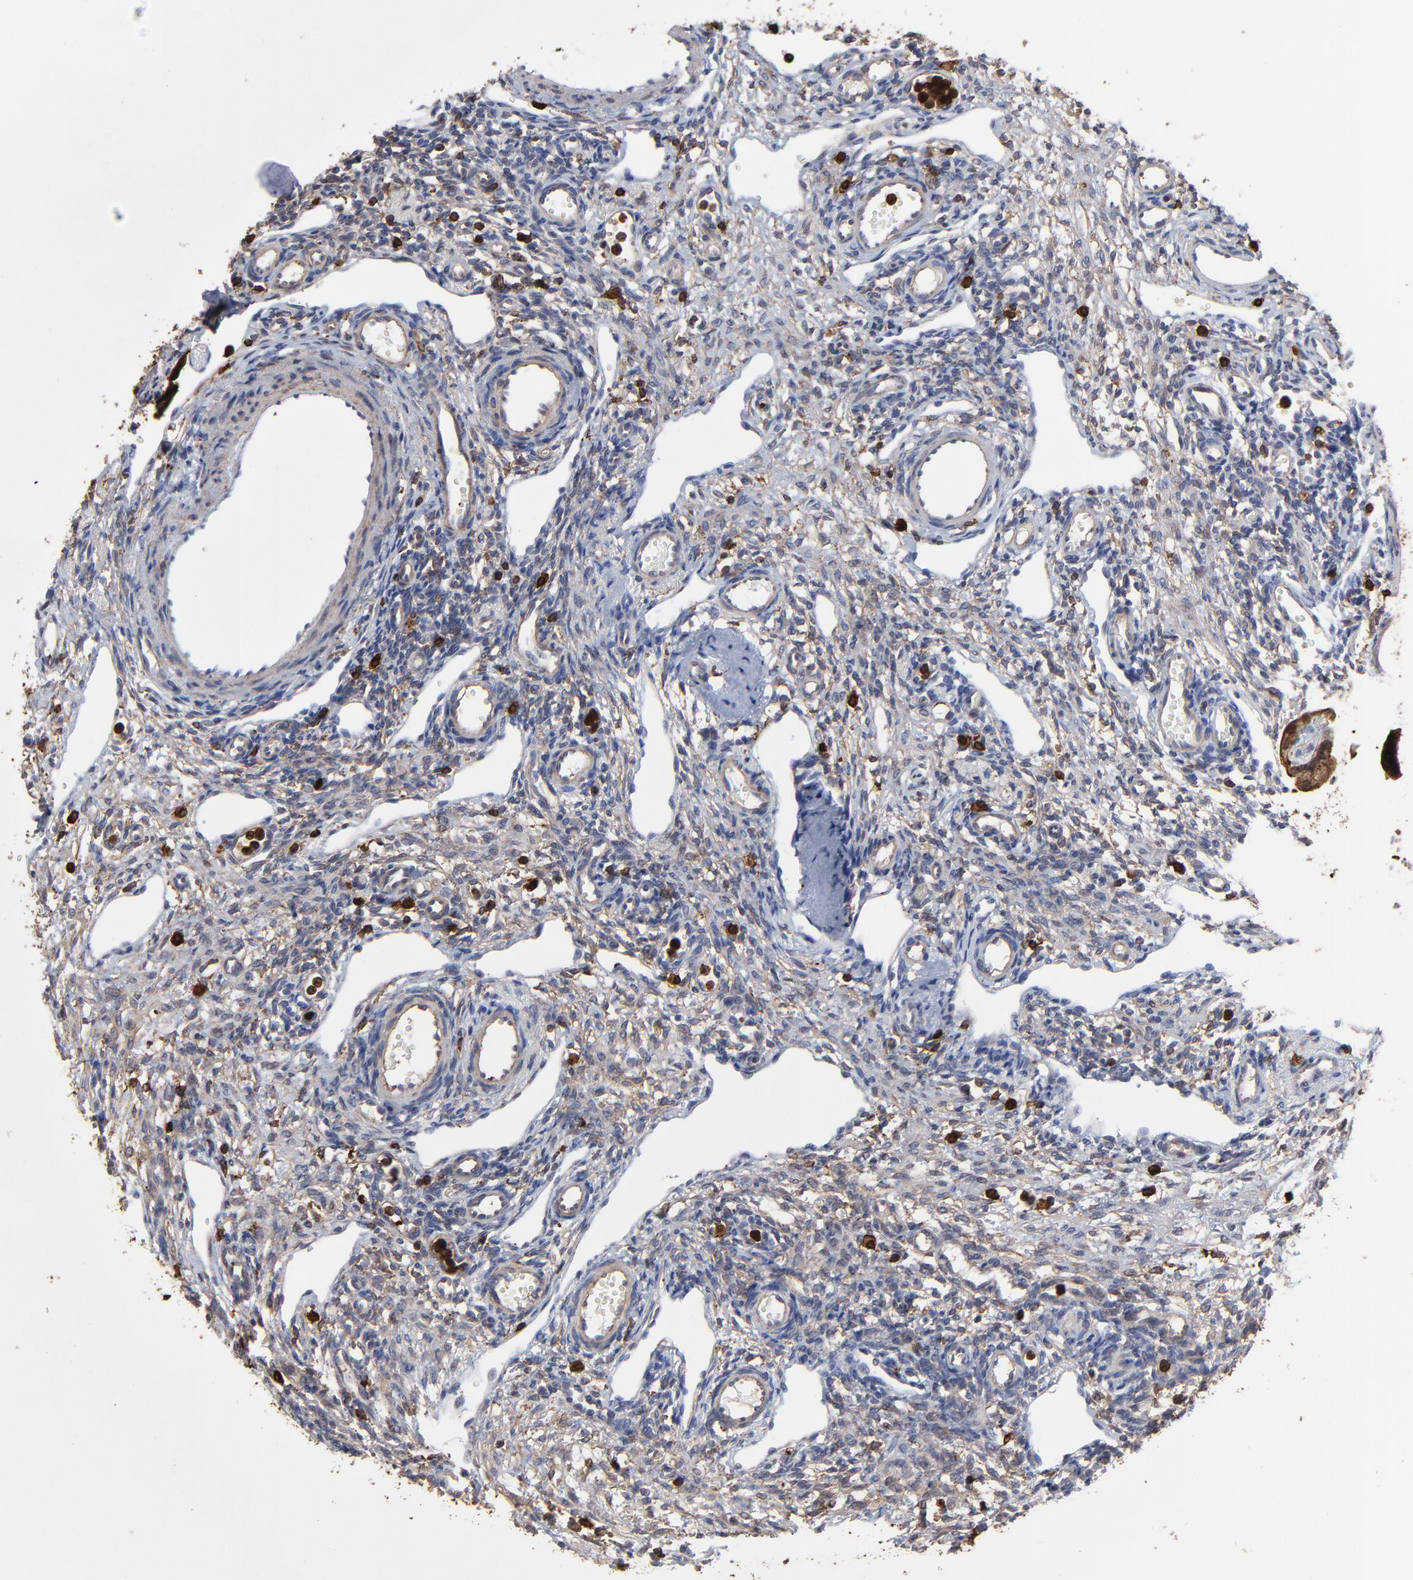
{"staining": {"intensity": "negative", "quantity": "none", "location": "none"}, "tissue": "ovary", "cell_type": "Ovarian stroma cells", "image_type": "normal", "snomed": [{"axis": "morphology", "description": "Normal tissue, NOS"}, {"axis": "topography", "description": "Ovary"}], "caption": "High power microscopy histopathology image of an immunohistochemistry (IHC) image of unremarkable ovary, revealing no significant staining in ovarian stroma cells. (Immunohistochemistry (ihc), brightfield microscopy, high magnification).", "gene": "SLC6A14", "patient": {"sex": "female", "age": 33}}